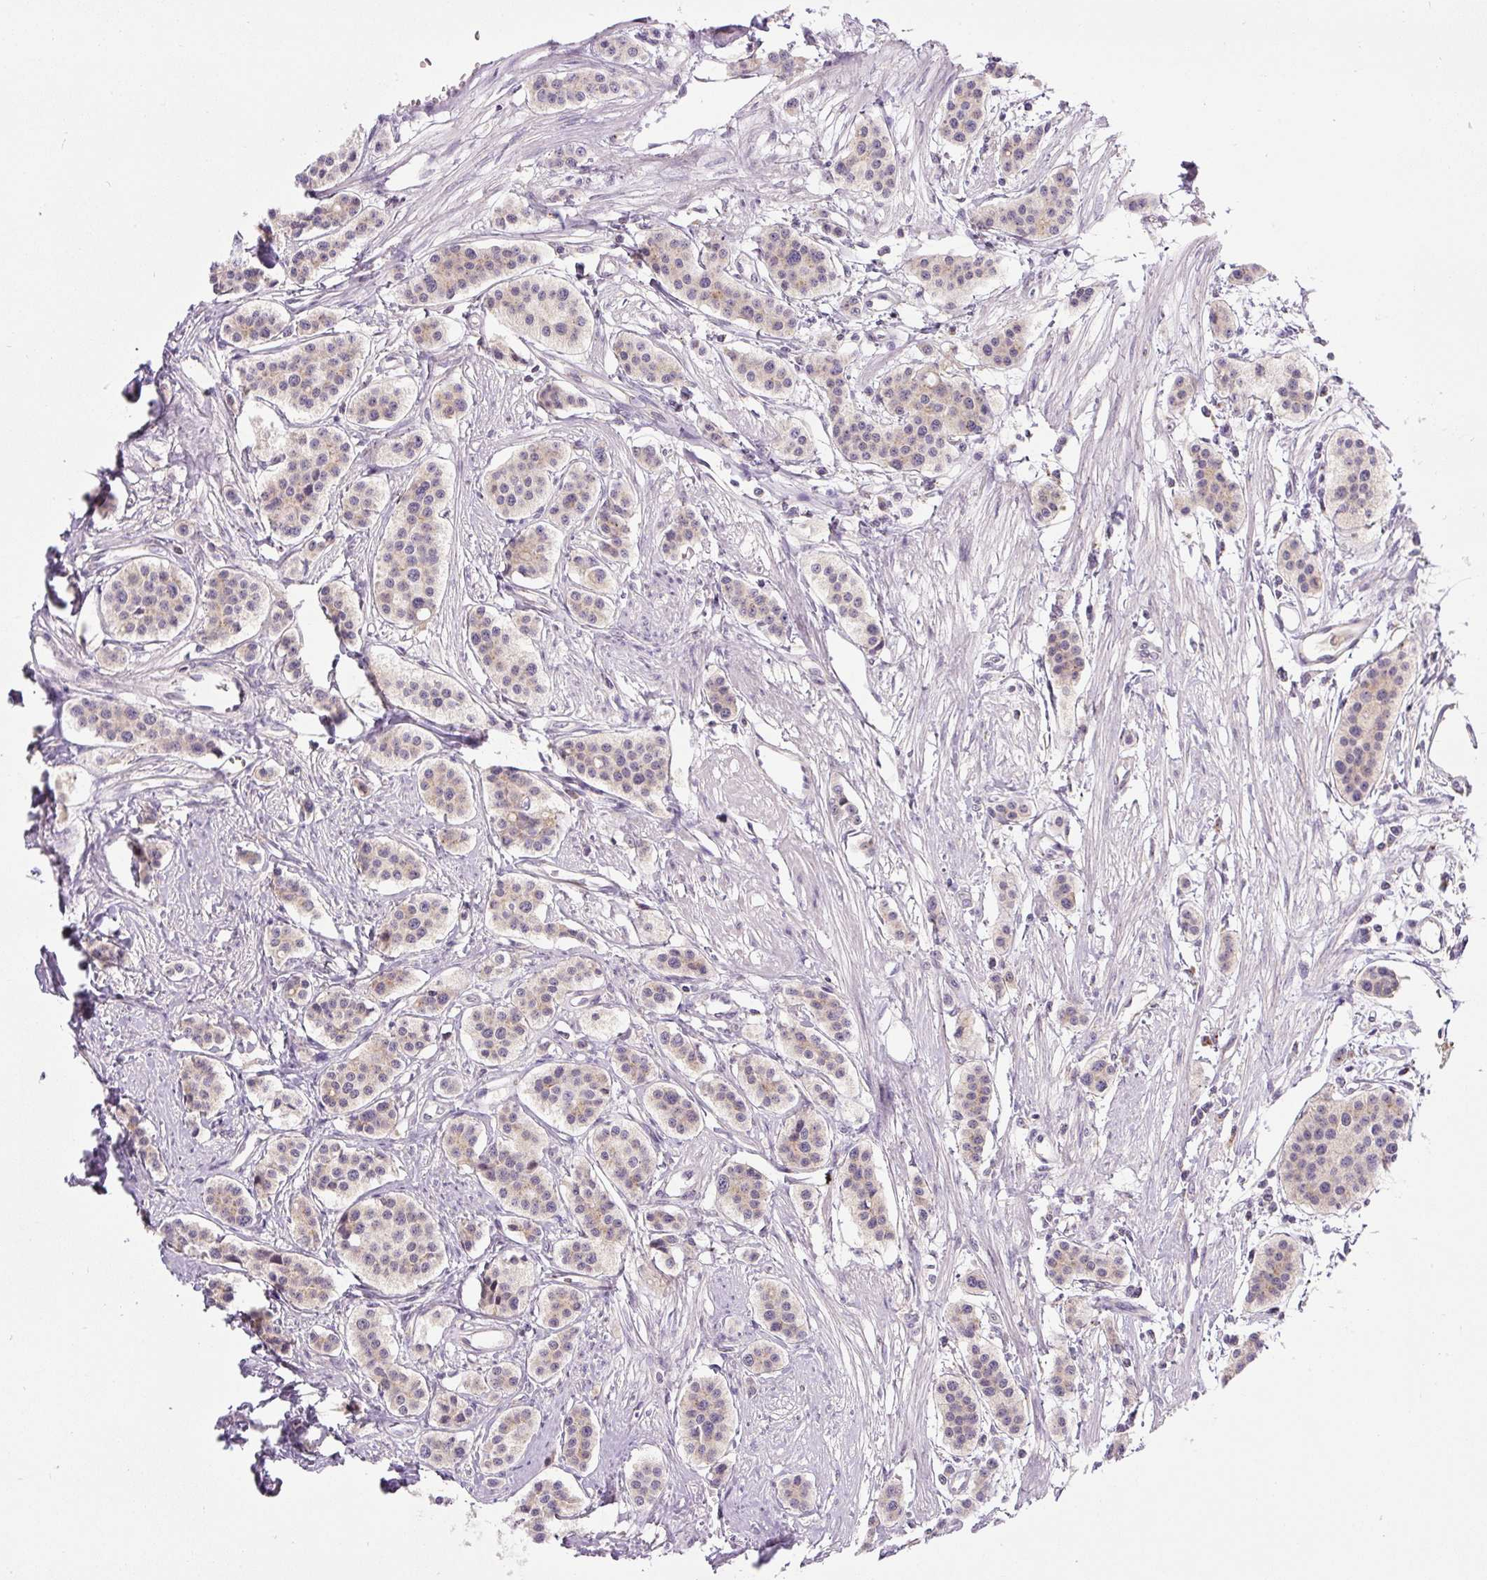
{"staining": {"intensity": "negative", "quantity": "none", "location": "none"}, "tissue": "carcinoid", "cell_type": "Tumor cells", "image_type": "cancer", "snomed": [{"axis": "morphology", "description": "Carcinoid, malignant, NOS"}, {"axis": "topography", "description": "Small intestine"}], "caption": "Immunohistochemistry of carcinoid reveals no expression in tumor cells.", "gene": "PCM1", "patient": {"sex": "male", "age": 60}}